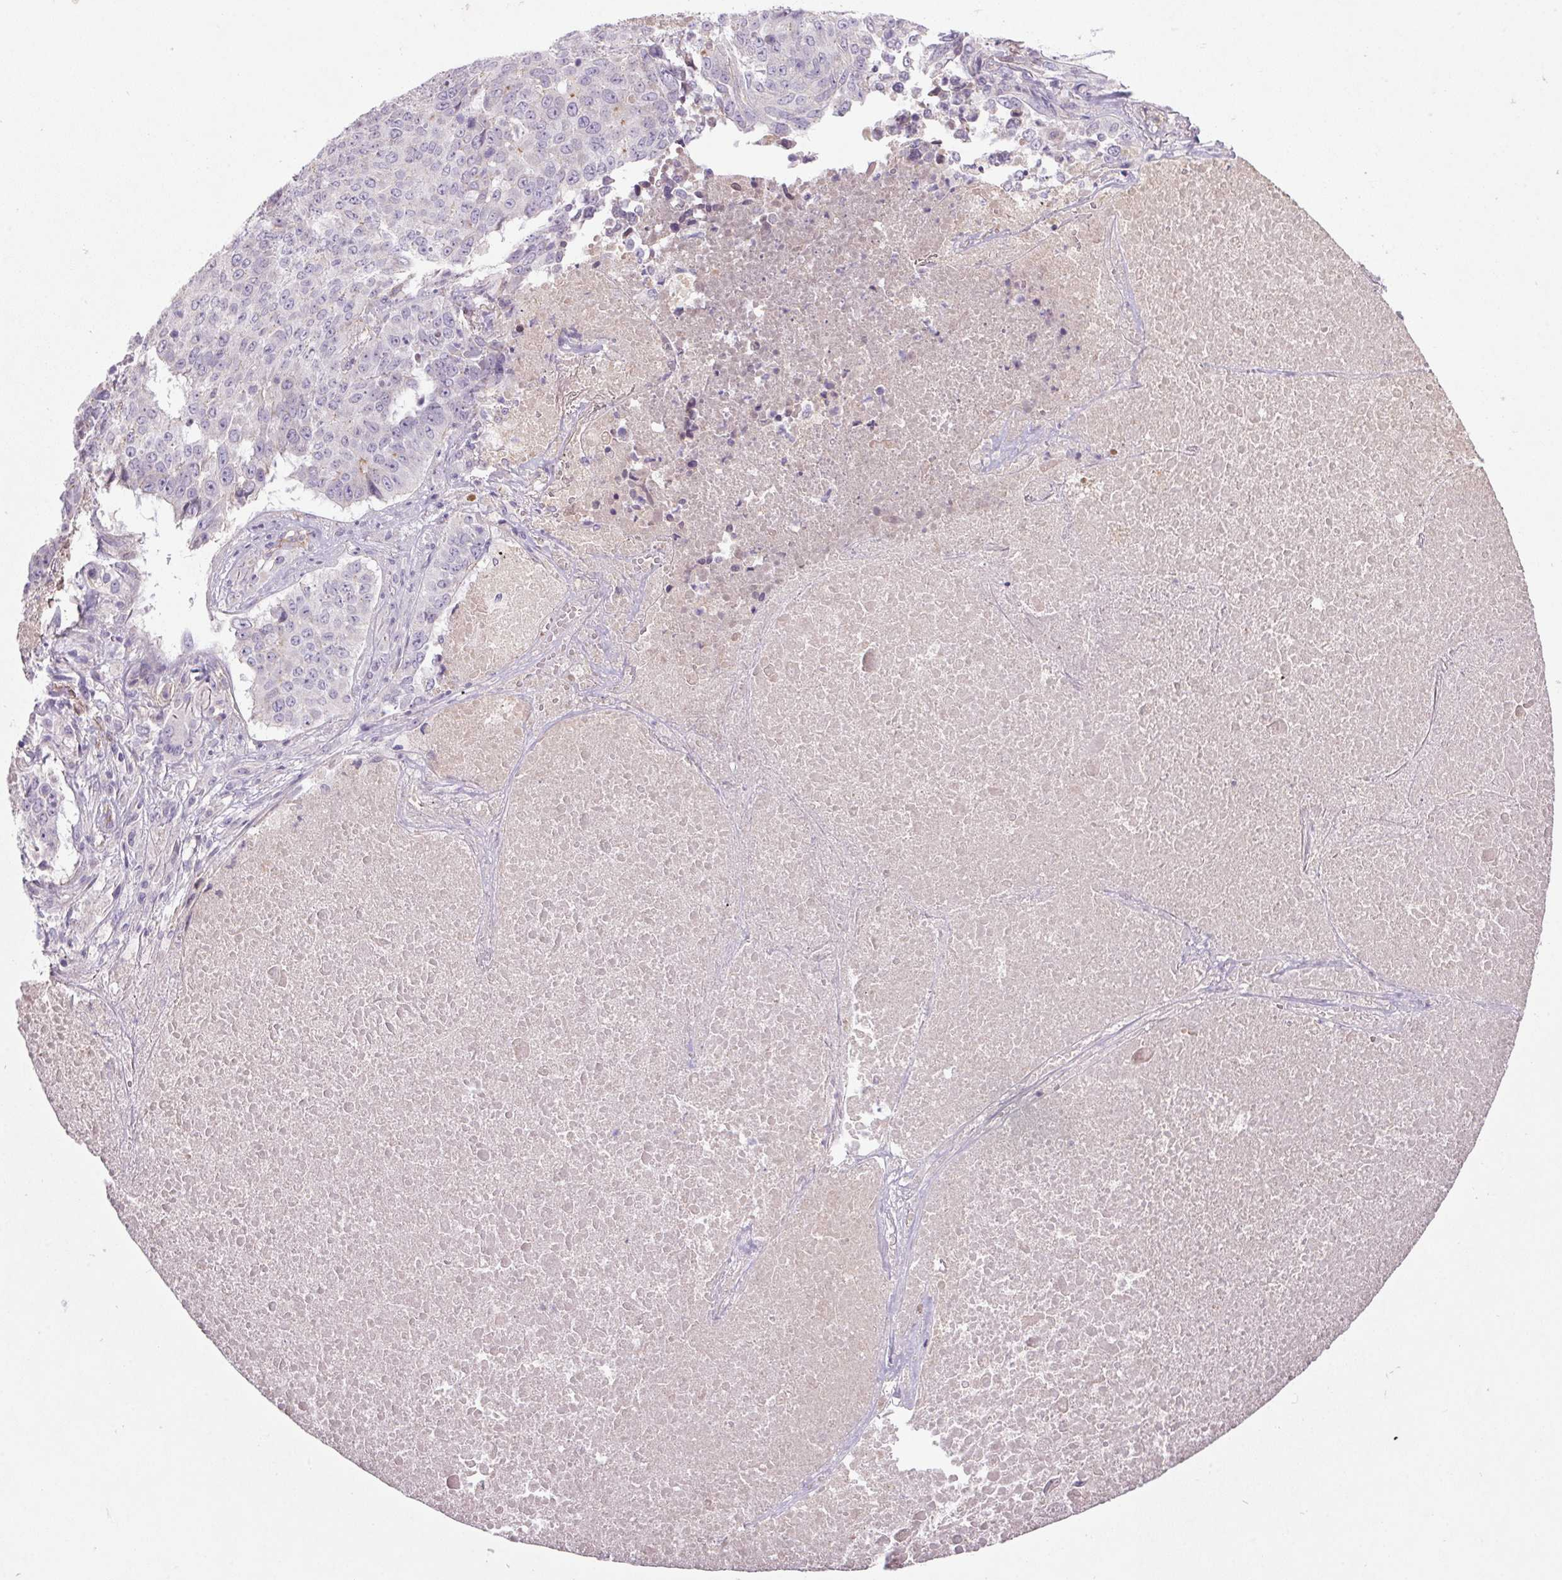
{"staining": {"intensity": "negative", "quantity": "none", "location": "none"}, "tissue": "lung cancer", "cell_type": "Tumor cells", "image_type": "cancer", "snomed": [{"axis": "morphology", "description": "Normal tissue, NOS"}, {"axis": "morphology", "description": "Squamous cell carcinoma, NOS"}, {"axis": "topography", "description": "Bronchus"}, {"axis": "topography", "description": "Lung"}], "caption": "The photomicrograph displays no staining of tumor cells in squamous cell carcinoma (lung).", "gene": "APOC4", "patient": {"sex": "male", "age": 64}}